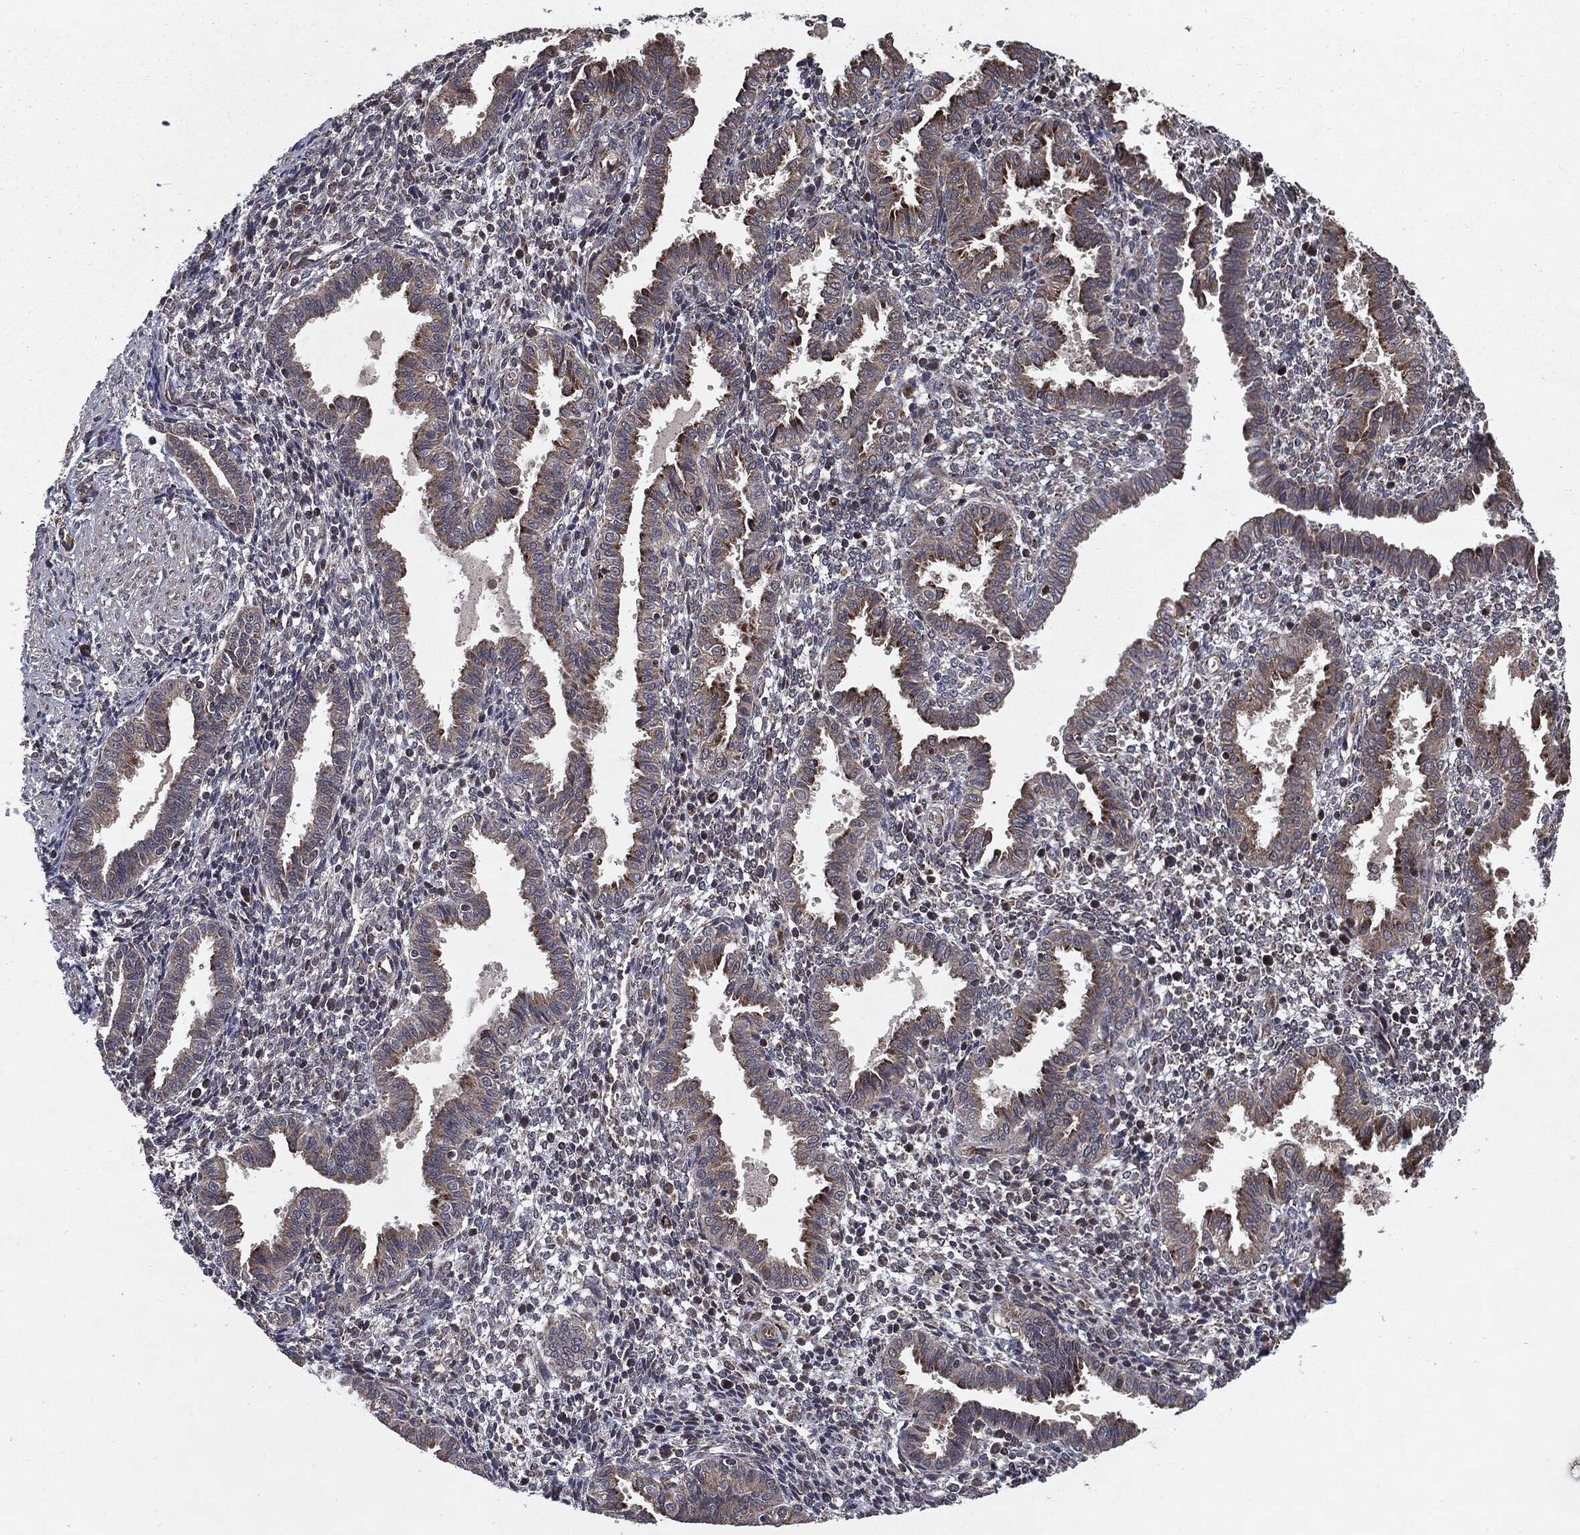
{"staining": {"intensity": "negative", "quantity": "none", "location": "none"}, "tissue": "endometrium", "cell_type": "Cells in endometrial stroma", "image_type": "normal", "snomed": [{"axis": "morphology", "description": "Normal tissue, NOS"}, {"axis": "topography", "description": "Endometrium"}], "caption": "The micrograph demonstrates no staining of cells in endometrial stroma in benign endometrium.", "gene": "HDAC5", "patient": {"sex": "female", "age": 37}}